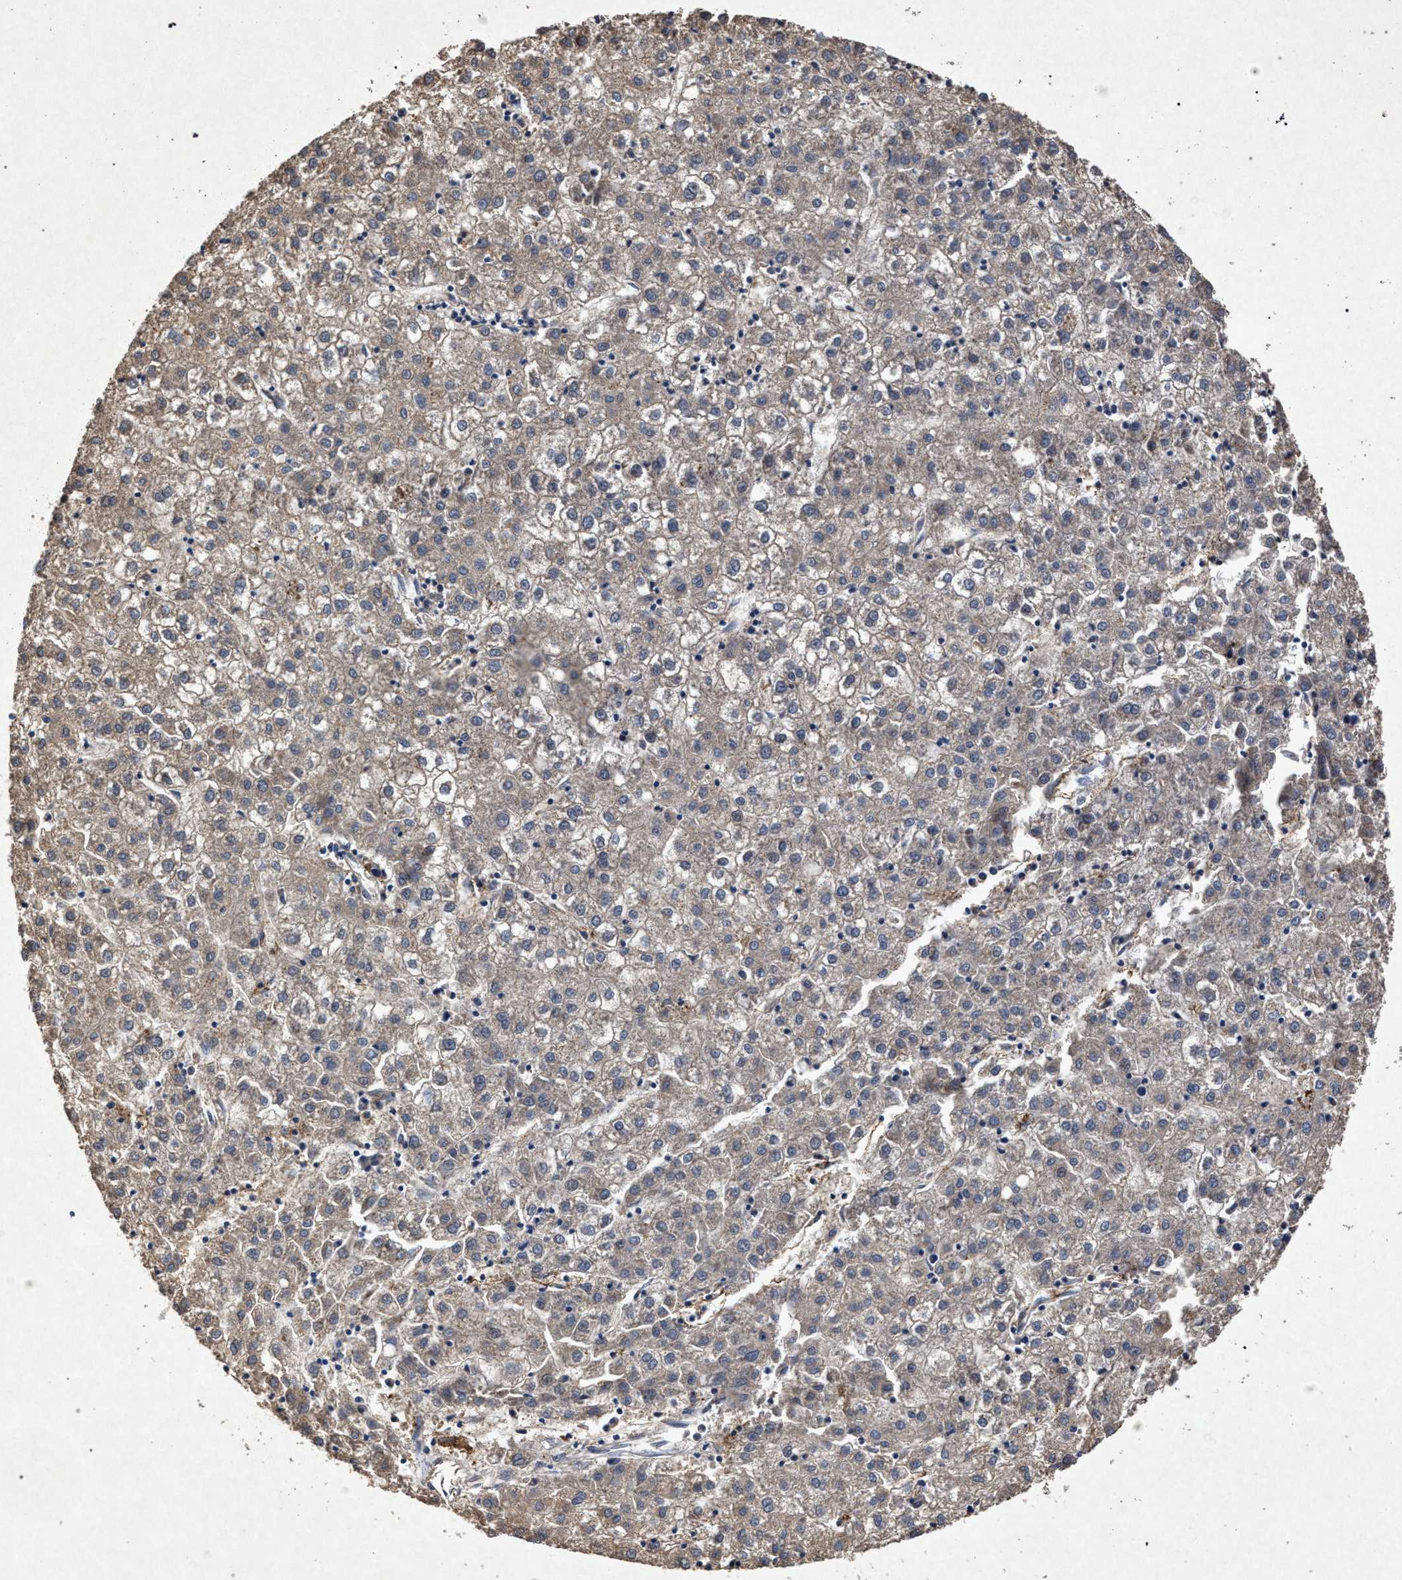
{"staining": {"intensity": "weak", "quantity": "<25%", "location": "cytoplasmic/membranous"}, "tissue": "liver cancer", "cell_type": "Tumor cells", "image_type": "cancer", "snomed": [{"axis": "morphology", "description": "Carcinoma, Hepatocellular, NOS"}, {"axis": "topography", "description": "Liver"}], "caption": "Liver cancer (hepatocellular carcinoma) stained for a protein using immunohistochemistry exhibits no staining tumor cells.", "gene": "MARCKS", "patient": {"sex": "male", "age": 72}}